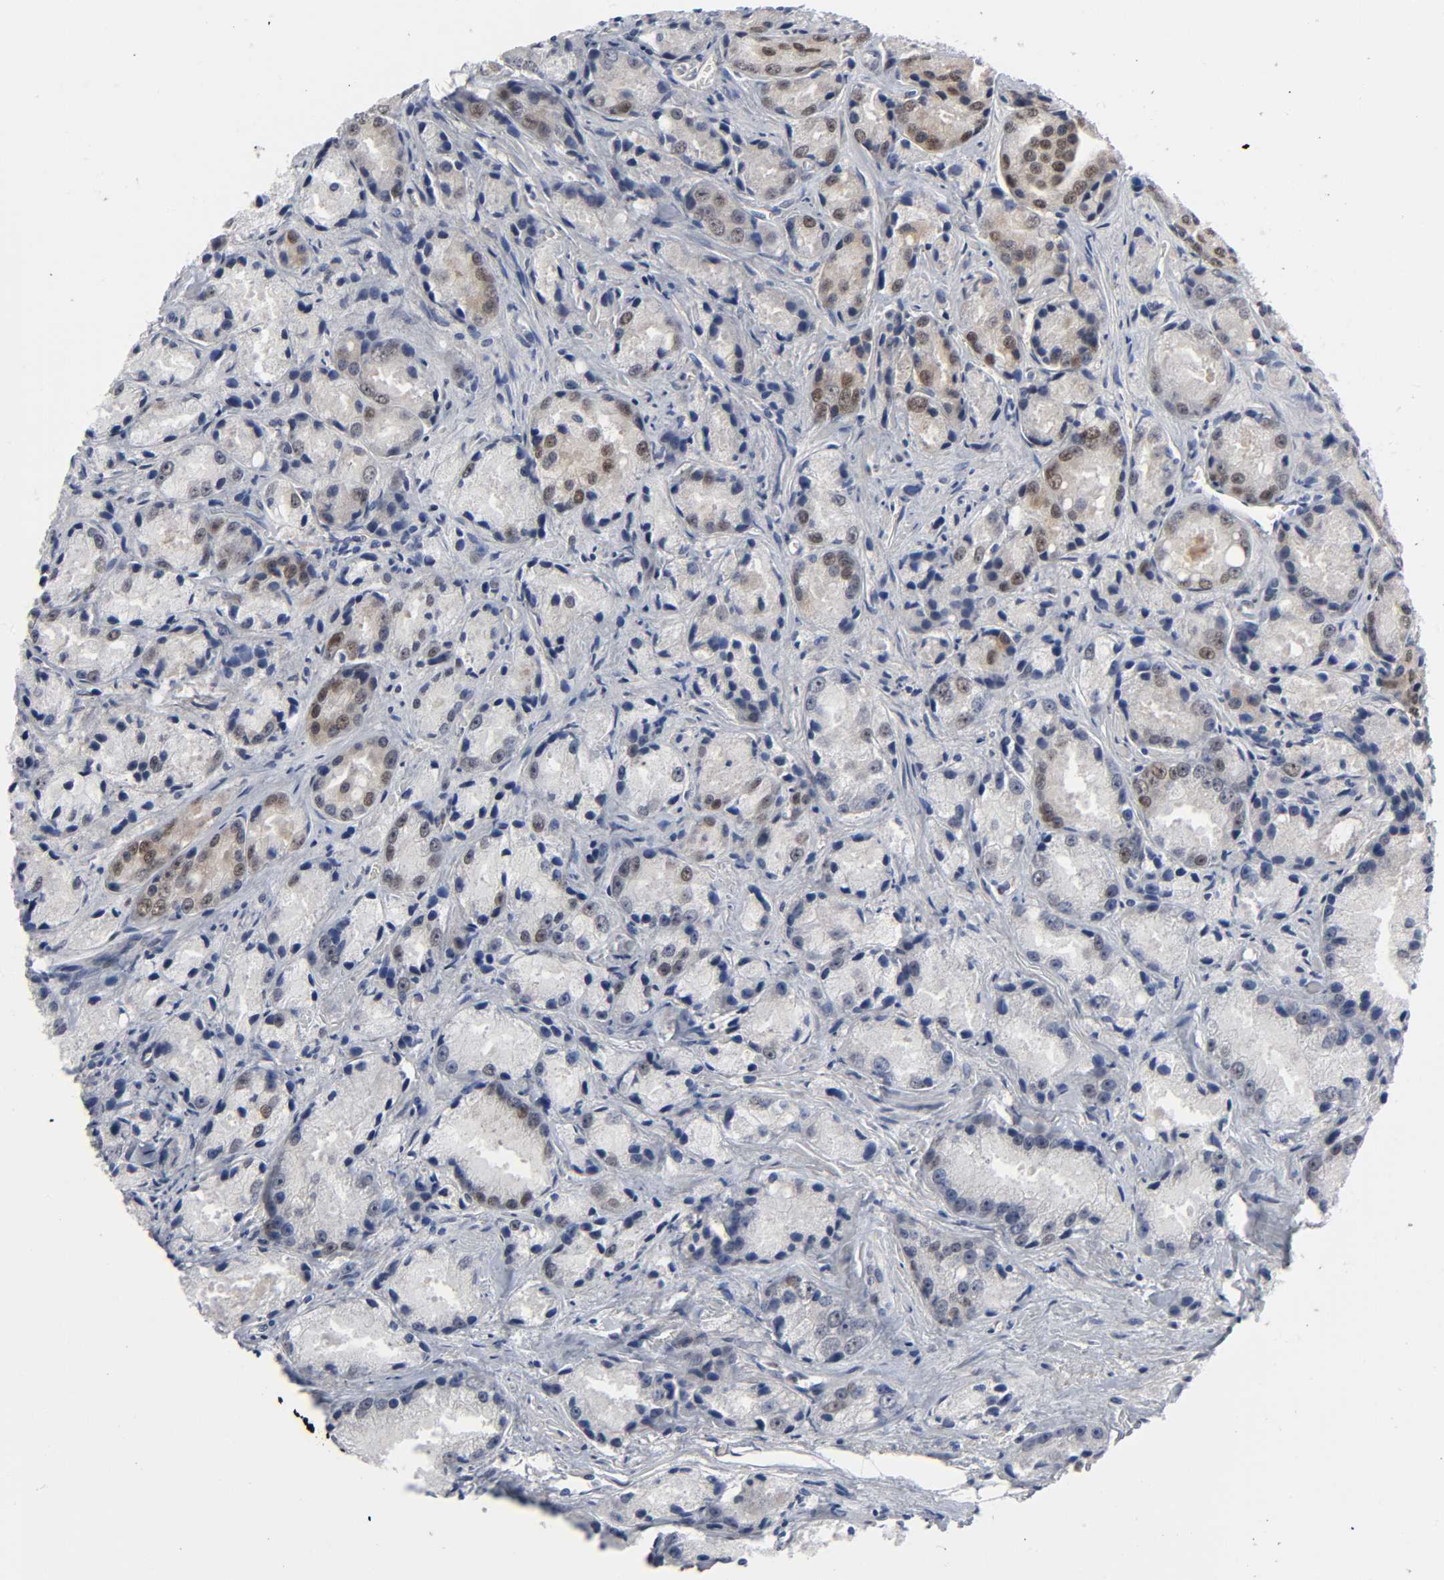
{"staining": {"intensity": "weak", "quantity": "<25%", "location": "nuclear"}, "tissue": "prostate cancer", "cell_type": "Tumor cells", "image_type": "cancer", "snomed": [{"axis": "morphology", "description": "Adenocarcinoma, Low grade"}, {"axis": "topography", "description": "Prostate"}], "caption": "This is a micrograph of immunohistochemistry (IHC) staining of prostate adenocarcinoma (low-grade), which shows no positivity in tumor cells. (DAB (3,3'-diaminobenzidine) immunohistochemistry, high magnification).", "gene": "SALL2", "patient": {"sex": "male", "age": 64}}